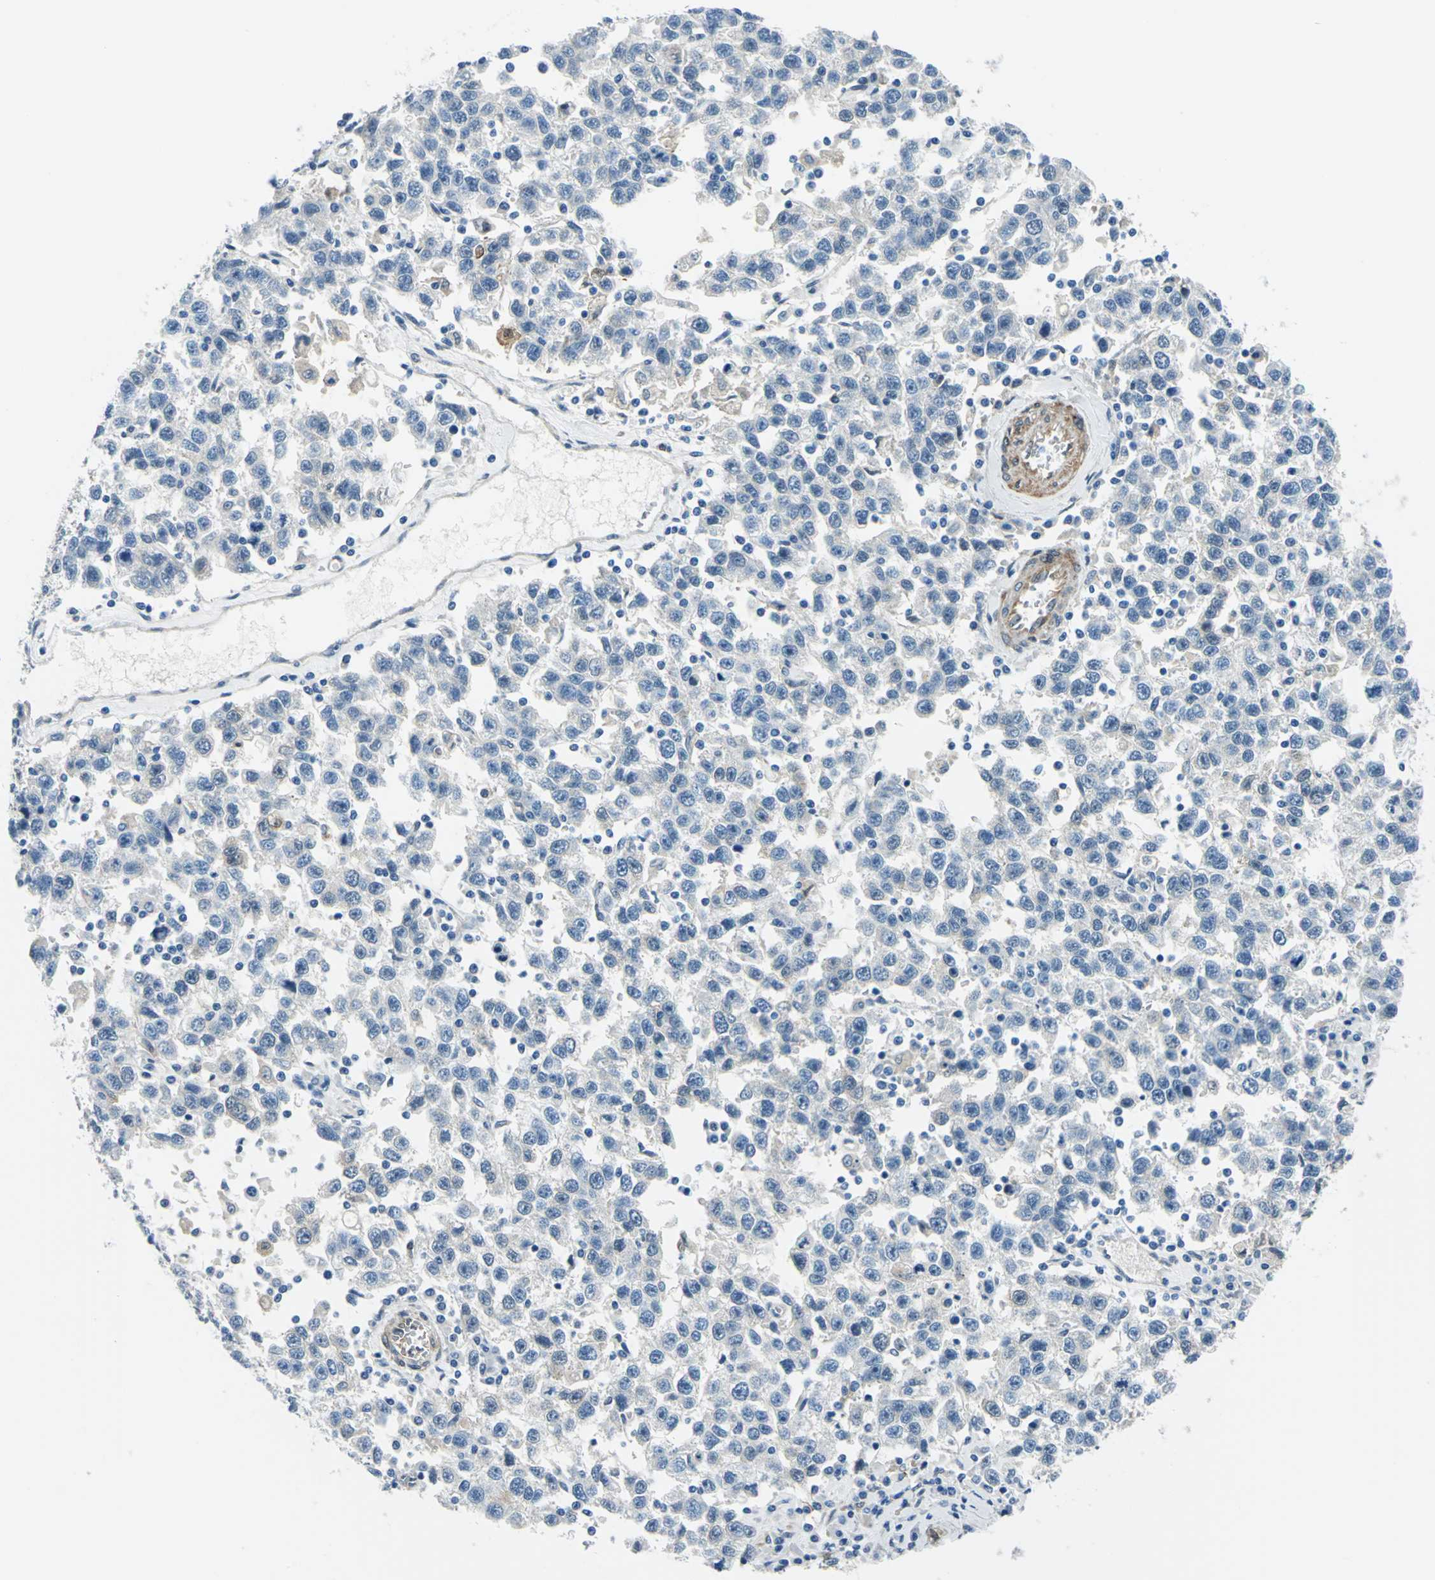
{"staining": {"intensity": "negative", "quantity": "none", "location": "none"}, "tissue": "testis cancer", "cell_type": "Tumor cells", "image_type": "cancer", "snomed": [{"axis": "morphology", "description": "Seminoma, NOS"}, {"axis": "topography", "description": "Testis"}], "caption": "This image is of seminoma (testis) stained with IHC to label a protein in brown with the nuclei are counter-stained blue. There is no positivity in tumor cells. (DAB (3,3'-diaminobenzidine) IHC visualized using brightfield microscopy, high magnification).", "gene": "HSPB1", "patient": {"sex": "male", "age": 41}}